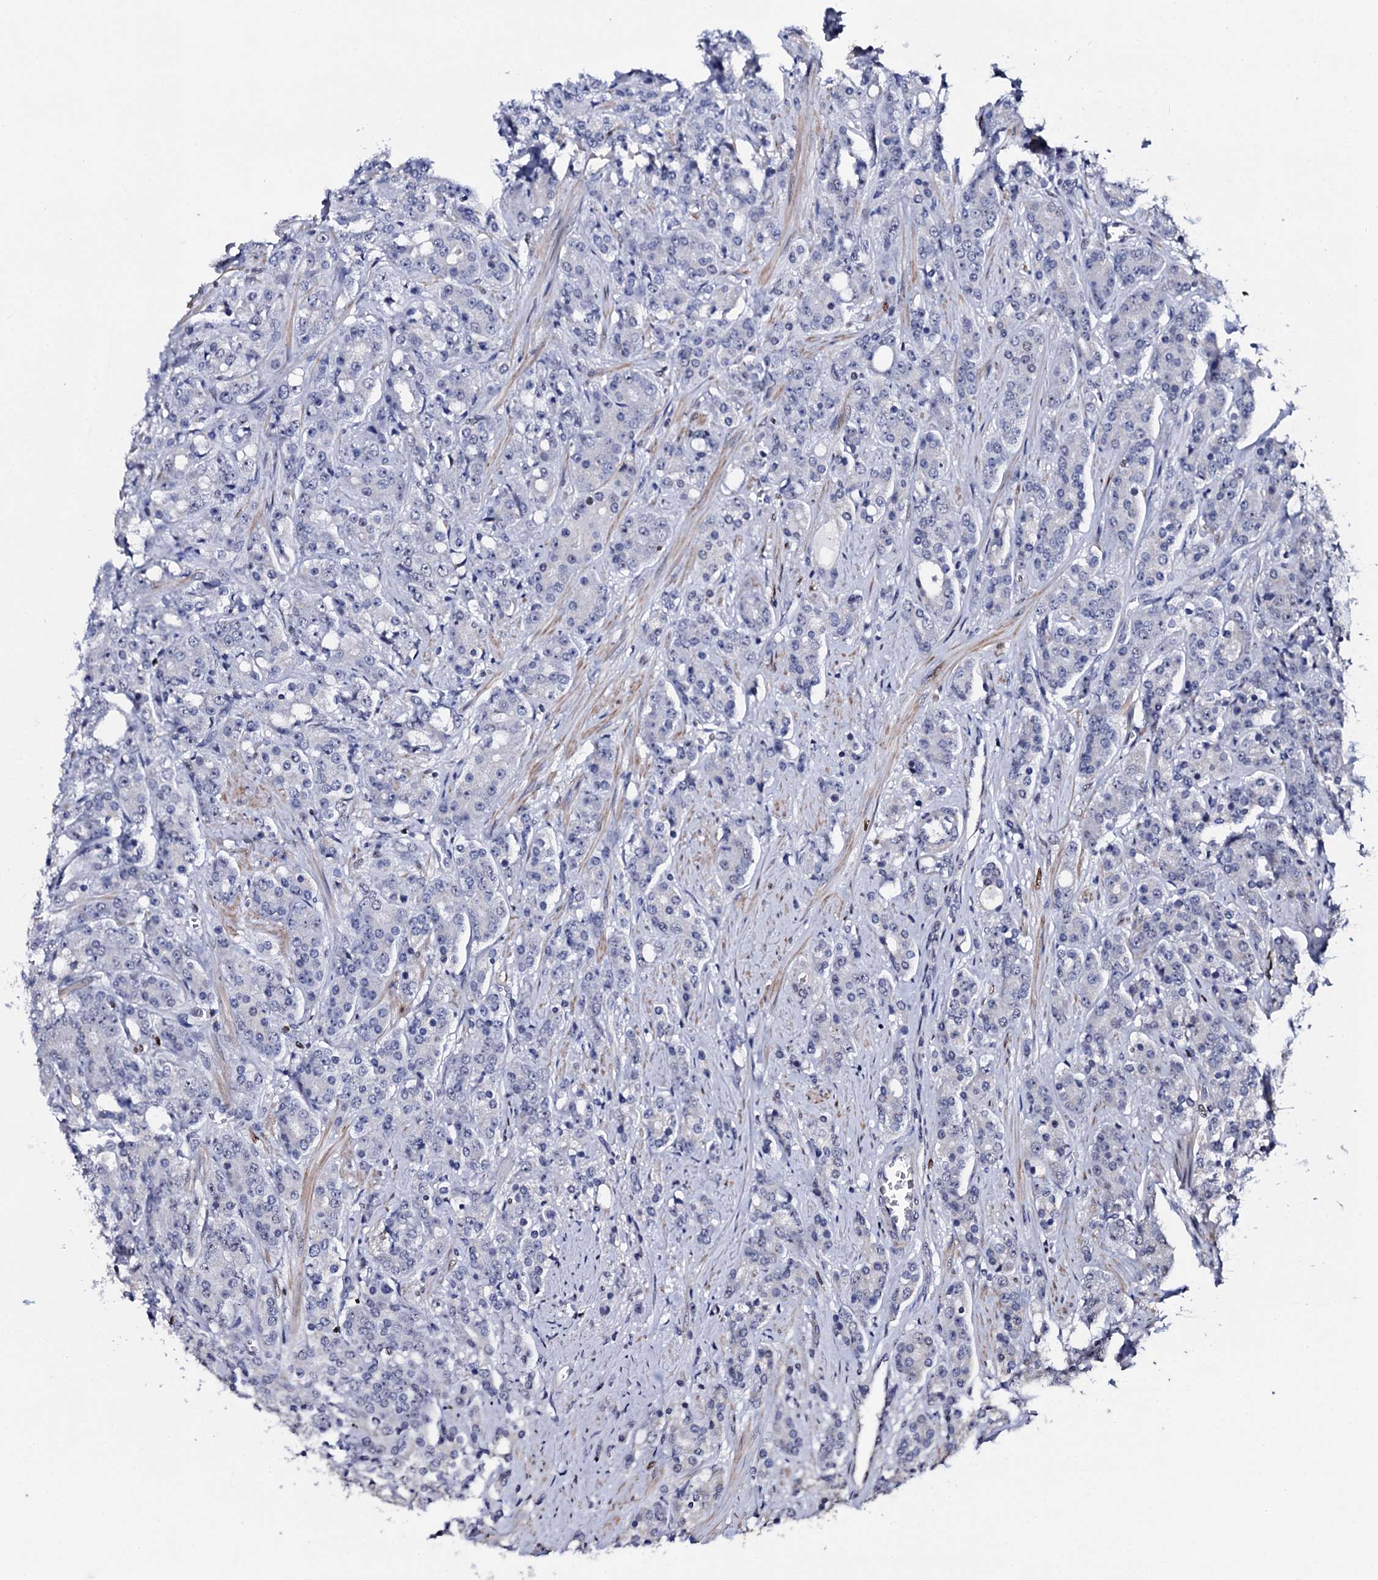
{"staining": {"intensity": "negative", "quantity": "none", "location": "none"}, "tissue": "prostate cancer", "cell_type": "Tumor cells", "image_type": "cancer", "snomed": [{"axis": "morphology", "description": "Adenocarcinoma, High grade"}, {"axis": "topography", "description": "Prostate"}], "caption": "A high-resolution histopathology image shows immunohistochemistry staining of prostate high-grade adenocarcinoma, which shows no significant positivity in tumor cells.", "gene": "NPM2", "patient": {"sex": "male", "age": 62}}